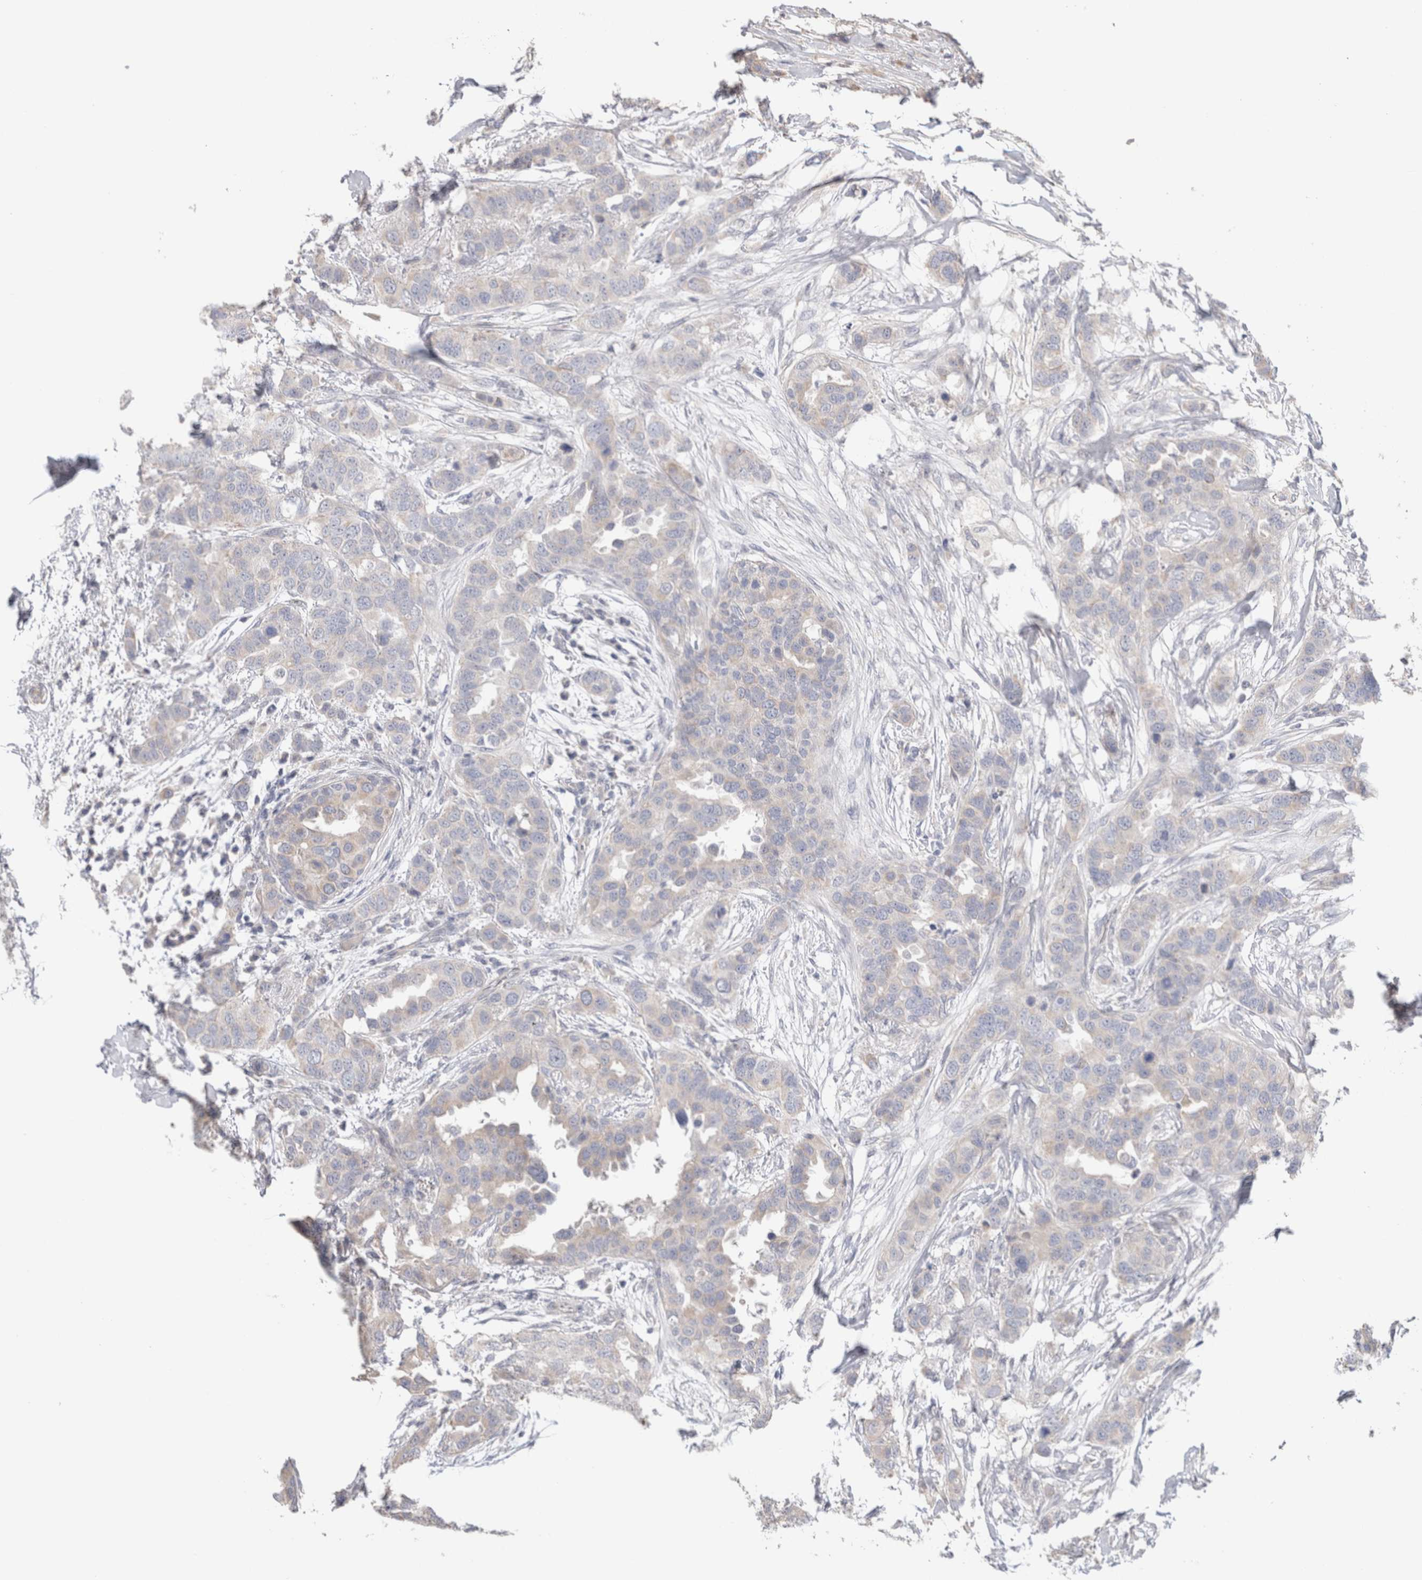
{"staining": {"intensity": "weak", "quantity": "25%-75%", "location": "cytoplasmic/membranous"}, "tissue": "breast cancer", "cell_type": "Tumor cells", "image_type": "cancer", "snomed": [{"axis": "morphology", "description": "Duct carcinoma"}, {"axis": "topography", "description": "Breast"}], "caption": "High-magnification brightfield microscopy of breast cancer (invasive ductal carcinoma) stained with DAB (3,3'-diaminobenzidine) (brown) and counterstained with hematoxylin (blue). tumor cells exhibit weak cytoplasmic/membranous expression is identified in about25%-75% of cells.", "gene": "DMD", "patient": {"sex": "female", "age": 50}}